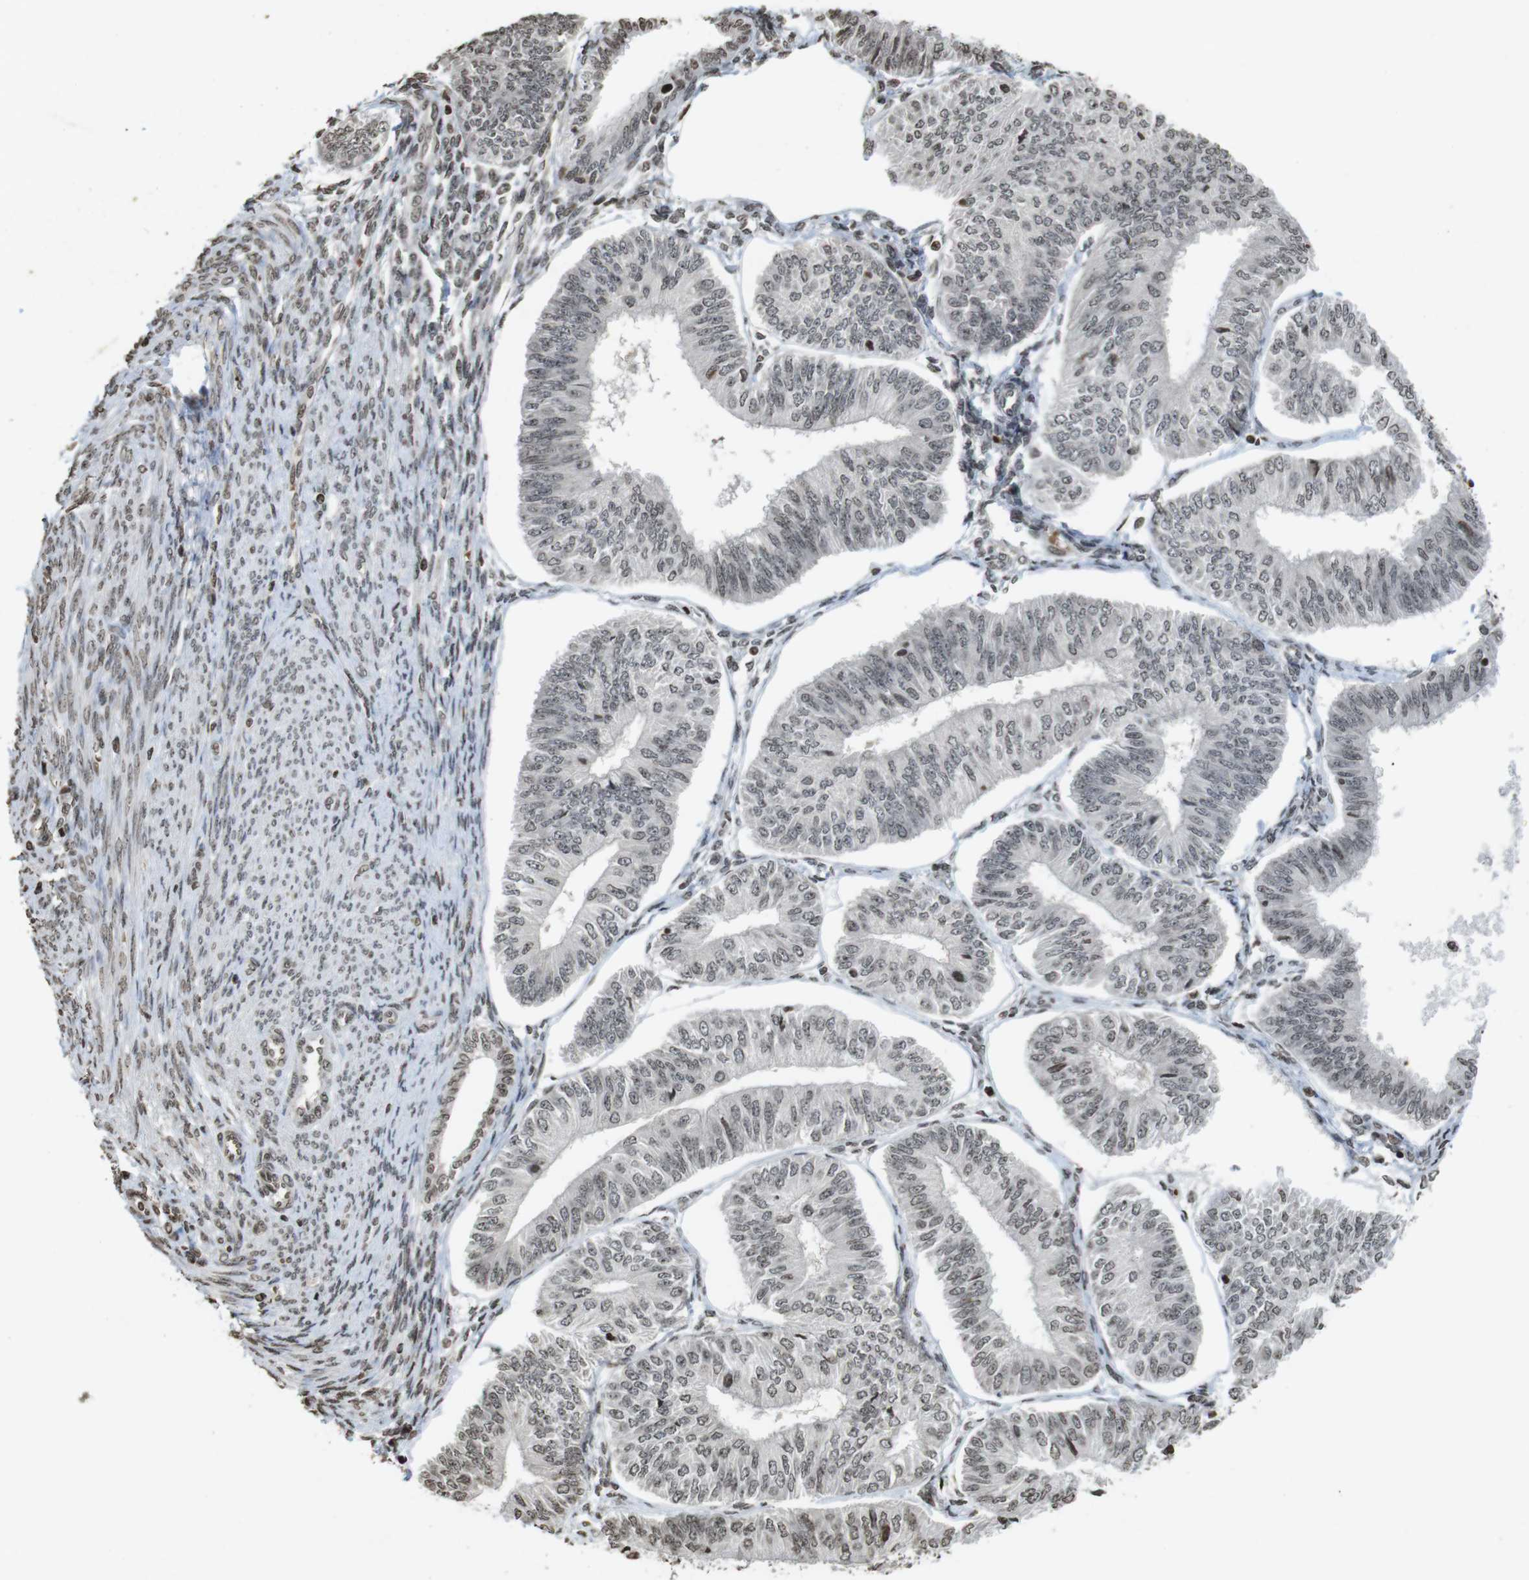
{"staining": {"intensity": "weak", "quantity": "<25%", "location": "nuclear"}, "tissue": "endometrial cancer", "cell_type": "Tumor cells", "image_type": "cancer", "snomed": [{"axis": "morphology", "description": "Adenocarcinoma, NOS"}, {"axis": "topography", "description": "Endometrium"}], "caption": "Tumor cells show no significant protein staining in endometrial cancer (adenocarcinoma).", "gene": "FOXA3", "patient": {"sex": "female", "age": 58}}